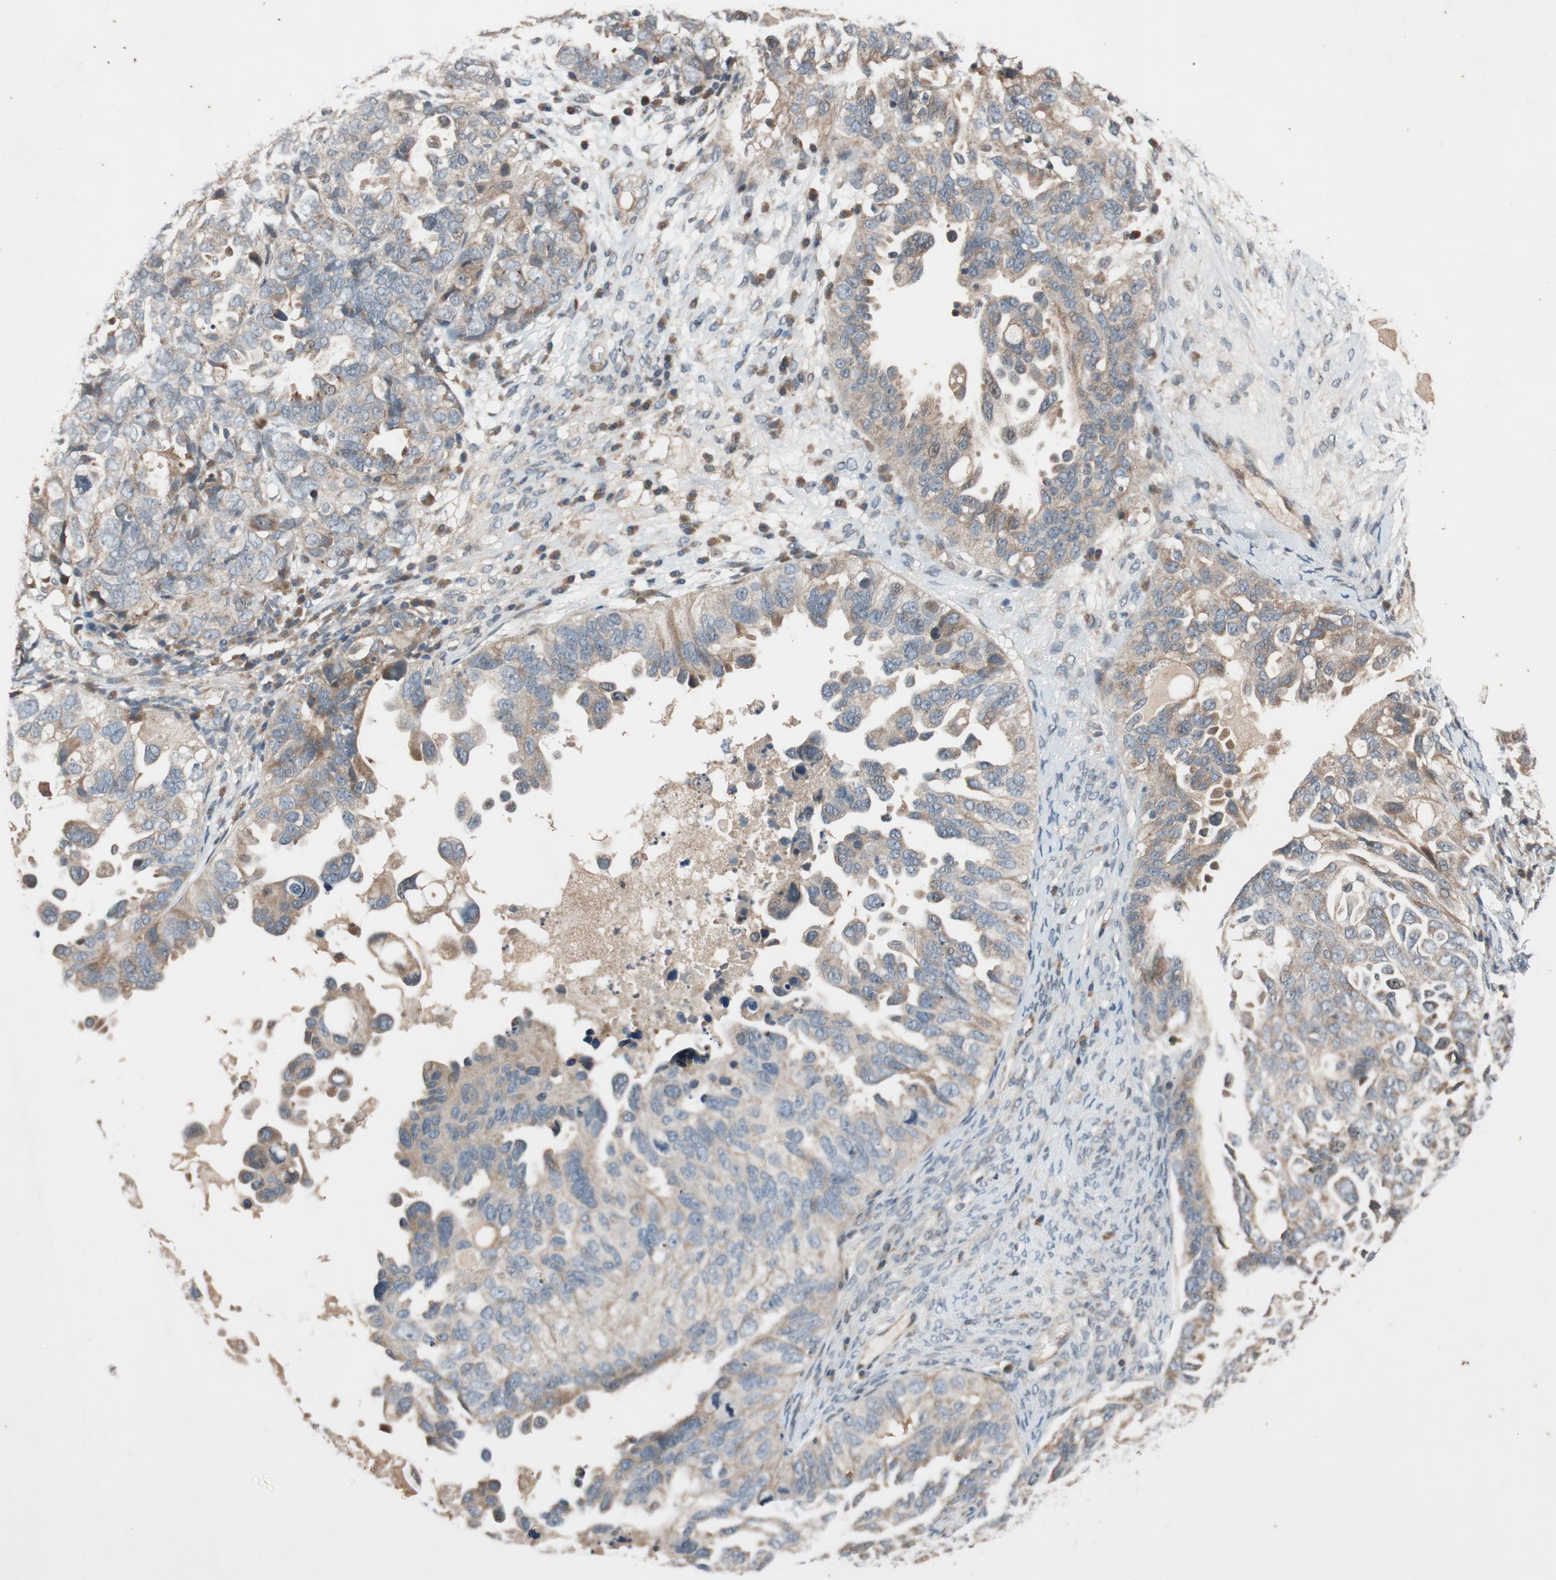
{"staining": {"intensity": "moderate", "quantity": ">75%", "location": "cytoplasmic/membranous"}, "tissue": "ovarian cancer", "cell_type": "Tumor cells", "image_type": "cancer", "snomed": [{"axis": "morphology", "description": "Cystadenocarcinoma, serous, NOS"}, {"axis": "topography", "description": "Ovary"}], "caption": "Protein staining of ovarian serous cystadenocarcinoma tissue reveals moderate cytoplasmic/membranous staining in about >75% of tumor cells.", "gene": "ATP2C1", "patient": {"sex": "female", "age": 82}}